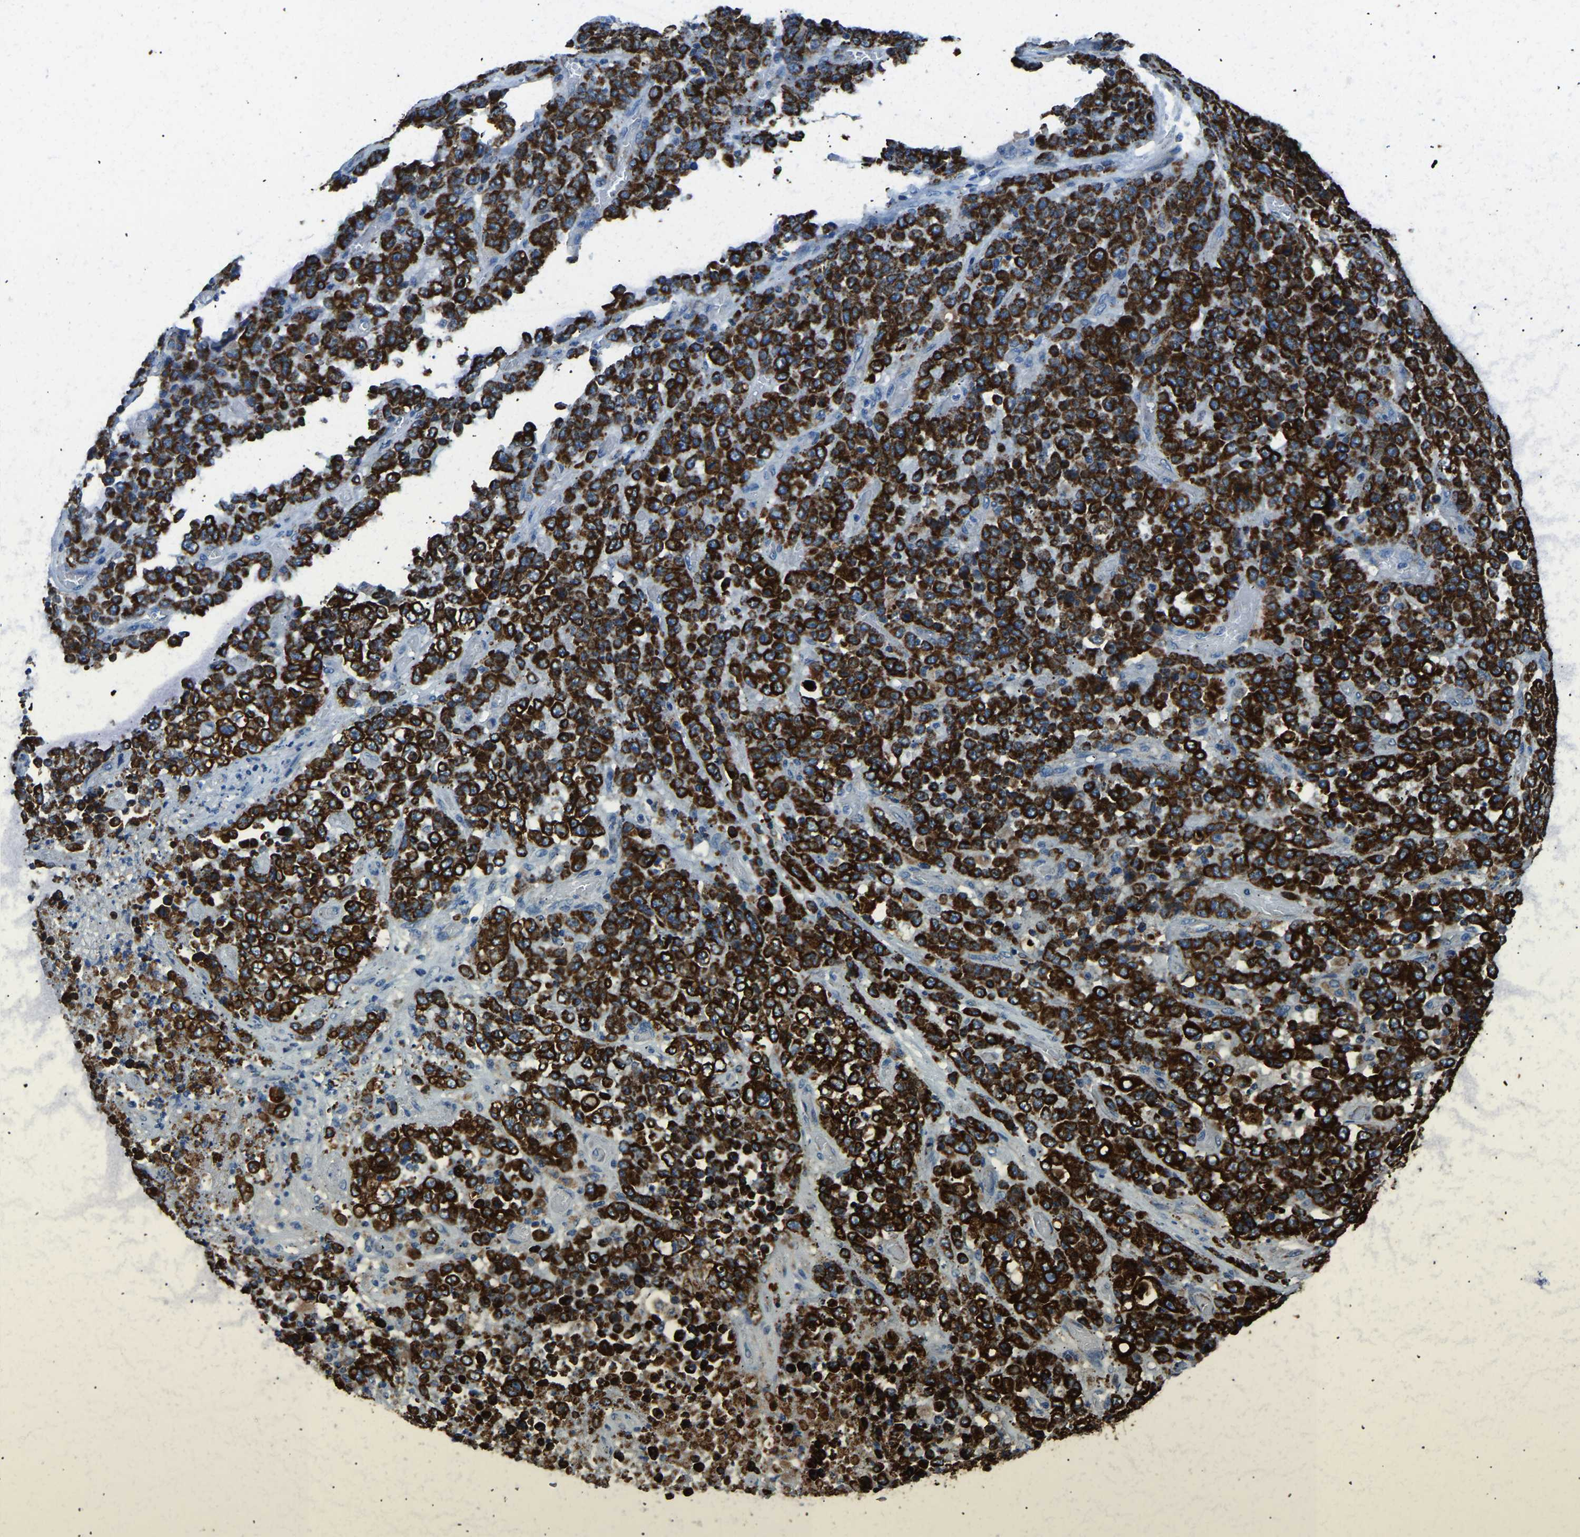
{"staining": {"intensity": "strong", "quantity": ">75%", "location": "cytoplasmic/membranous"}, "tissue": "stomach cancer", "cell_type": "Tumor cells", "image_type": "cancer", "snomed": [{"axis": "morphology", "description": "Adenocarcinoma, NOS"}, {"axis": "topography", "description": "Stomach"}], "caption": "Tumor cells show high levels of strong cytoplasmic/membranous positivity in about >75% of cells in stomach cancer (adenocarcinoma).", "gene": "ZNF200", "patient": {"sex": "female", "age": 73}}